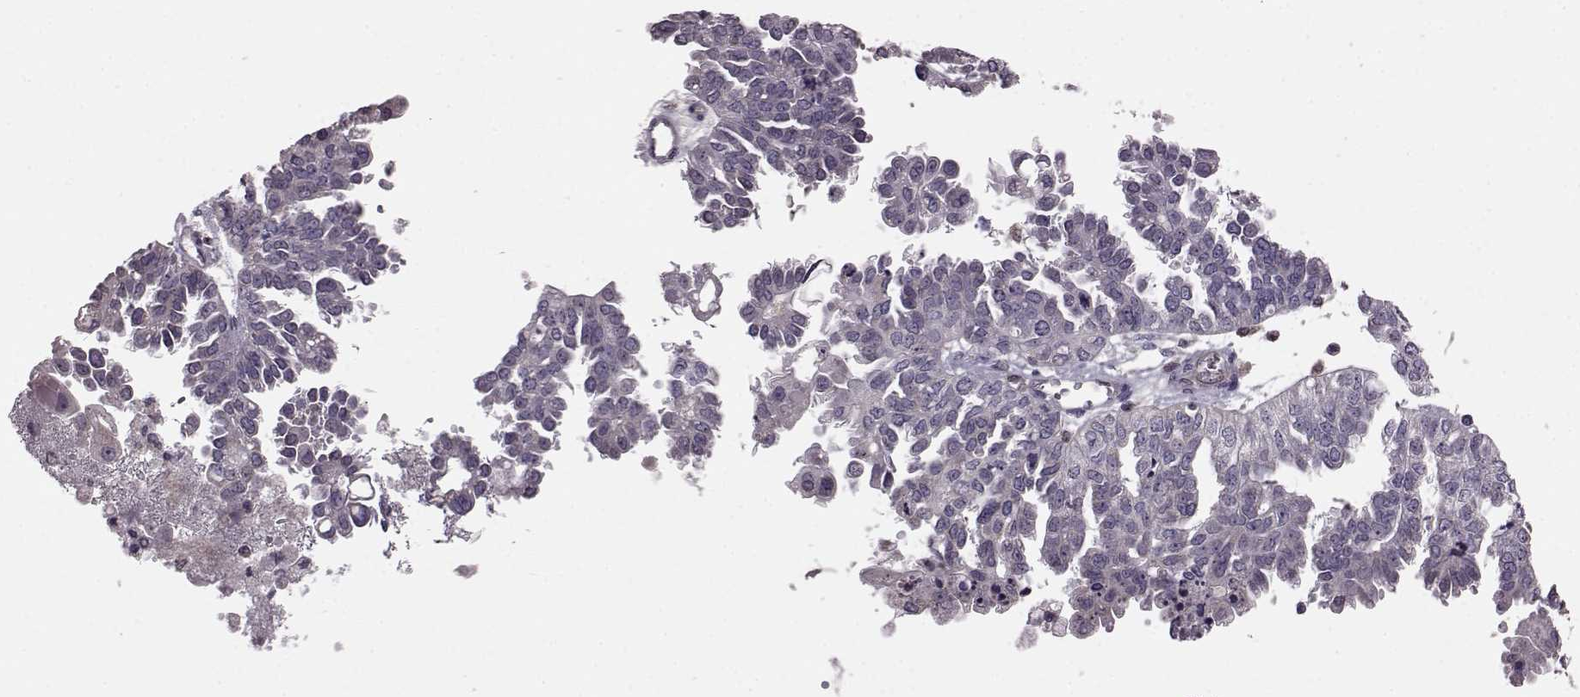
{"staining": {"intensity": "negative", "quantity": "none", "location": "none"}, "tissue": "ovarian cancer", "cell_type": "Tumor cells", "image_type": "cancer", "snomed": [{"axis": "morphology", "description": "Cystadenocarcinoma, serous, NOS"}, {"axis": "topography", "description": "Ovary"}], "caption": "DAB (3,3'-diaminobenzidine) immunohistochemical staining of serous cystadenocarcinoma (ovarian) displays no significant staining in tumor cells.", "gene": "CDC42SE1", "patient": {"sex": "female", "age": 53}}